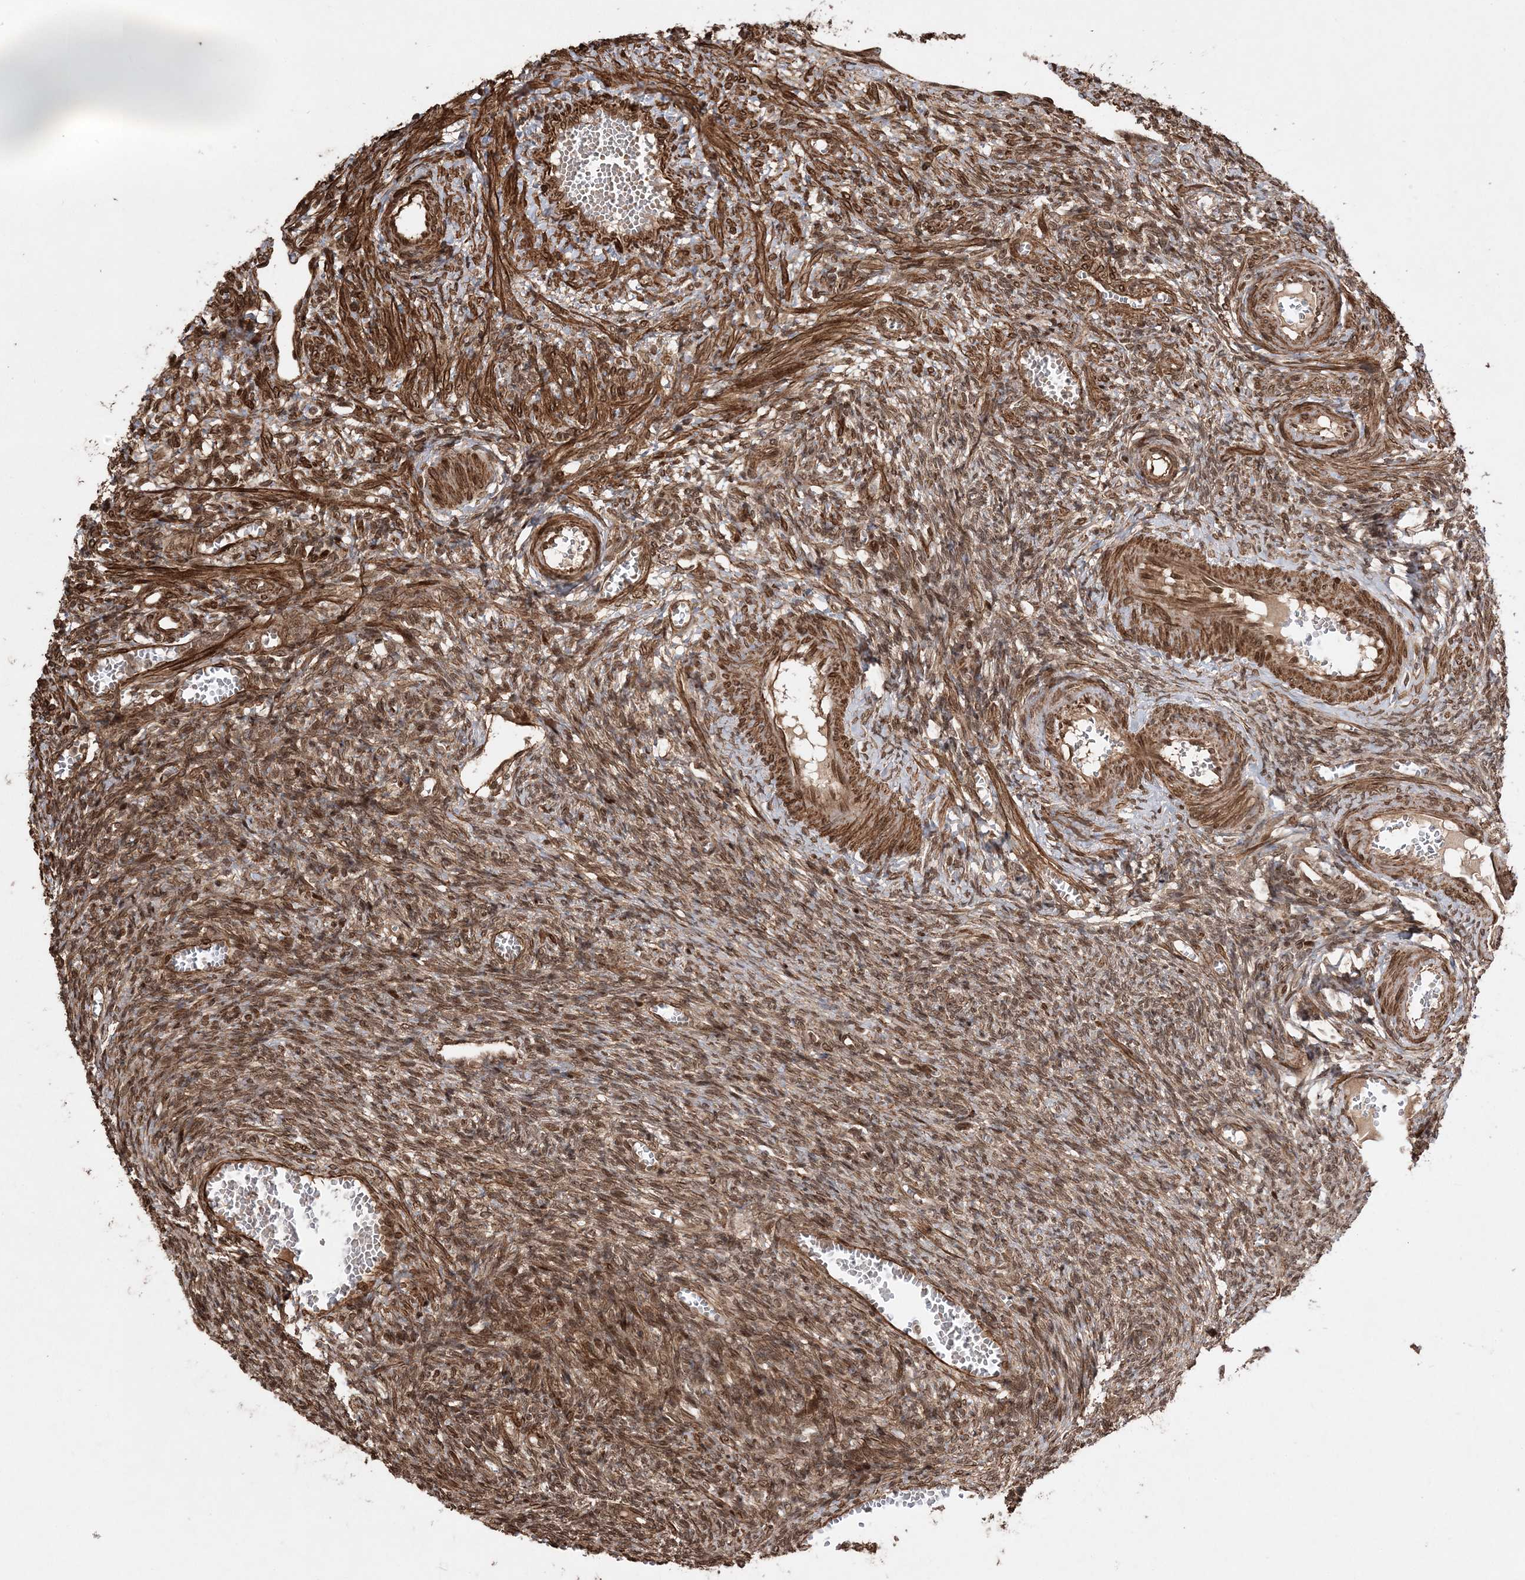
{"staining": {"intensity": "strong", "quantity": ">75%", "location": "cytoplasmic/membranous,nuclear"}, "tissue": "ovary", "cell_type": "Follicle cells", "image_type": "normal", "snomed": [{"axis": "morphology", "description": "Normal tissue, NOS"}, {"axis": "topography", "description": "Ovary"}], "caption": "DAB (3,3'-diaminobenzidine) immunohistochemical staining of benign human ovary displays strong cytoplasmic/membranous,nuclear protein expression in approximately >75% of follicle cells.", "gene": "ETAA1", "patient": {"sex": "female", "age": 27}}